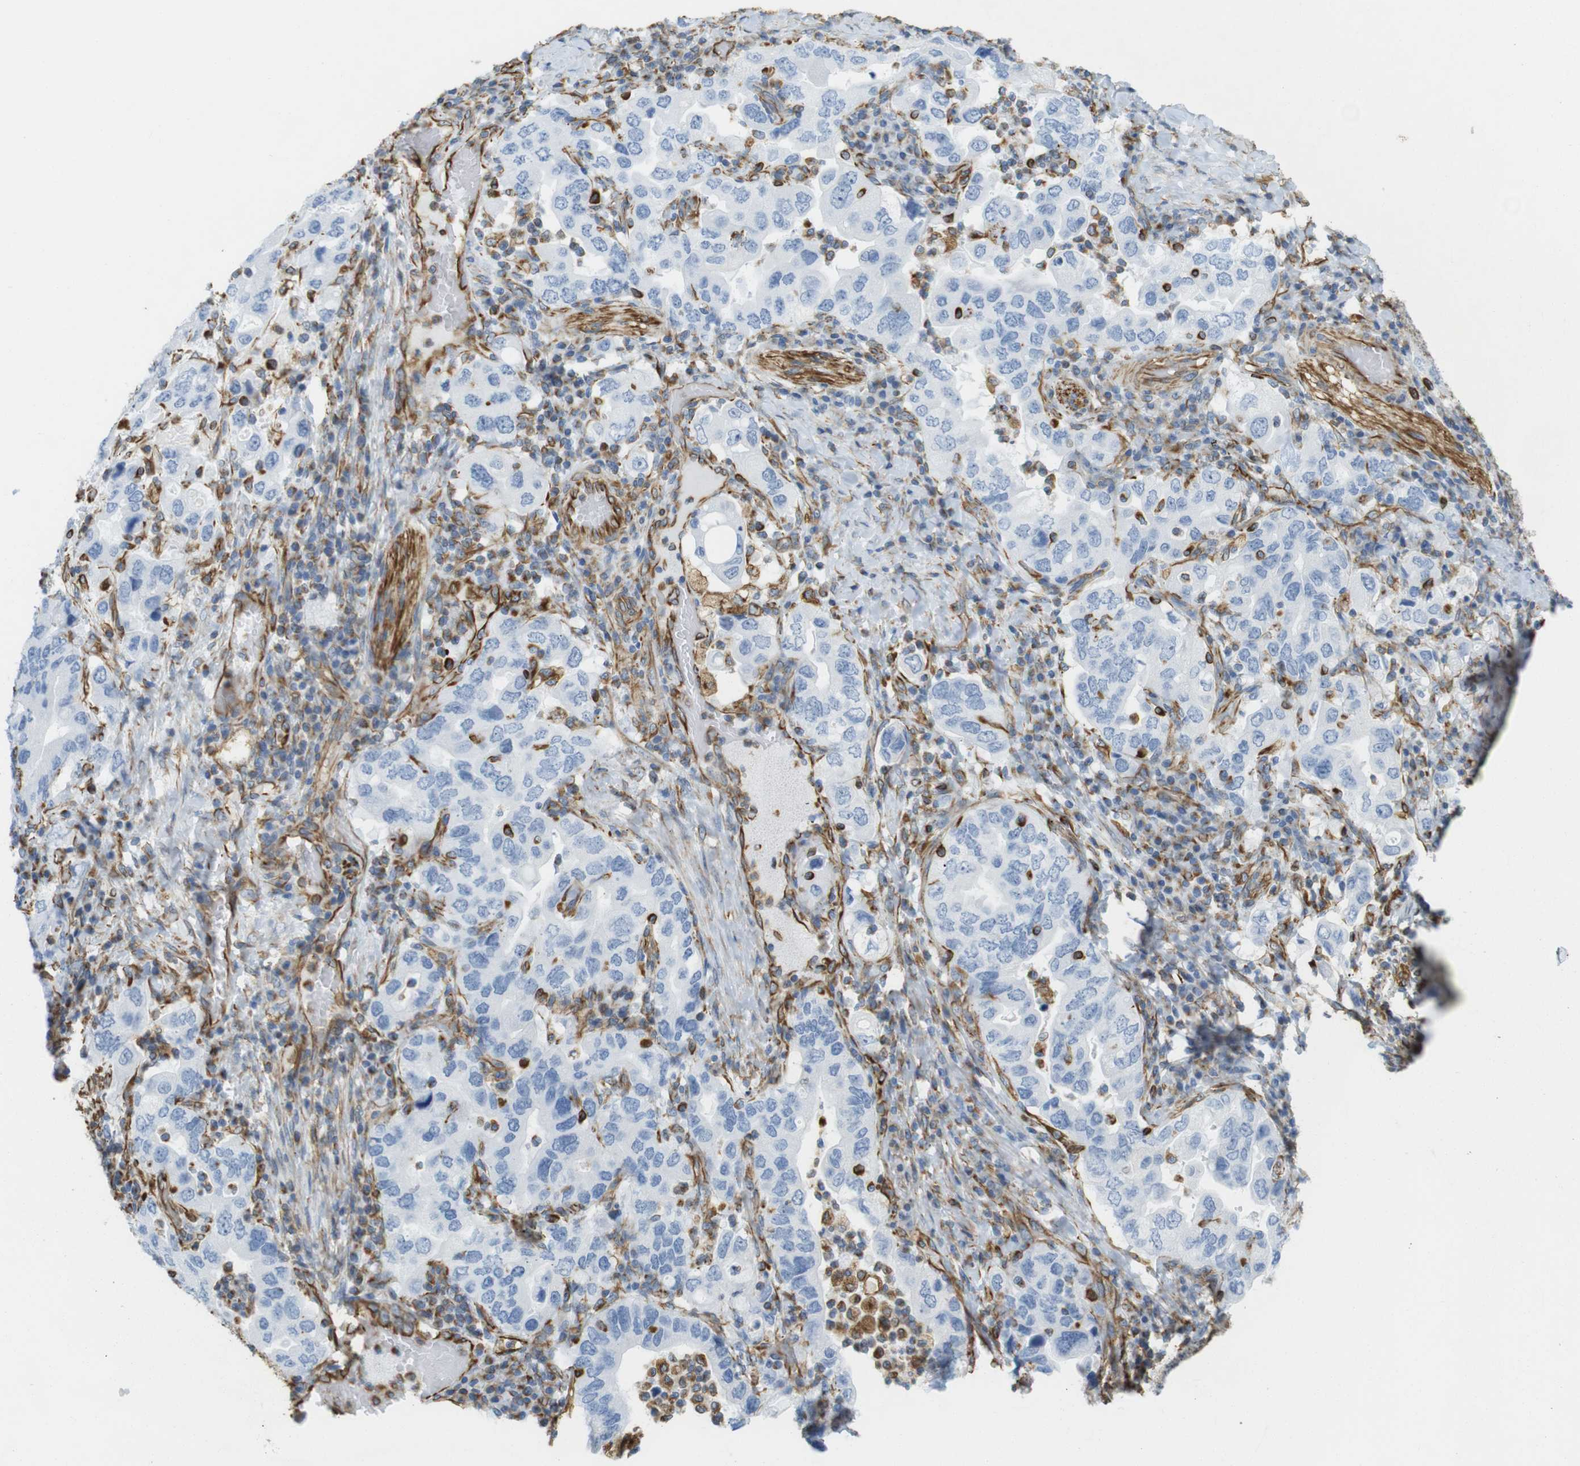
{"staining": {"intensity": "negative", "quantity": "none", "location": "none"}, "tissue": "stomach cancer", "cell_type": "Tumor cells", "image_type": "cancer", "snomed": [{"axis": "morphology", "description": "Adenocarcinoma, NOS"}, {"axis": "topography", "description": "Stomach, upper"}], "caption": "IHC micrograph of neoplastic tissue: stomach cancer stained with DAB (3,3'-diaminobenzidine) shows no significant protein positivity in tumor cells. (DAB (3,3'-diaminobenzidine) immunohistochemistry (IHC) with hematoxylin counter stain).", "gene": "MS4A10", "patient": {"sex": "male", "age": 62}}